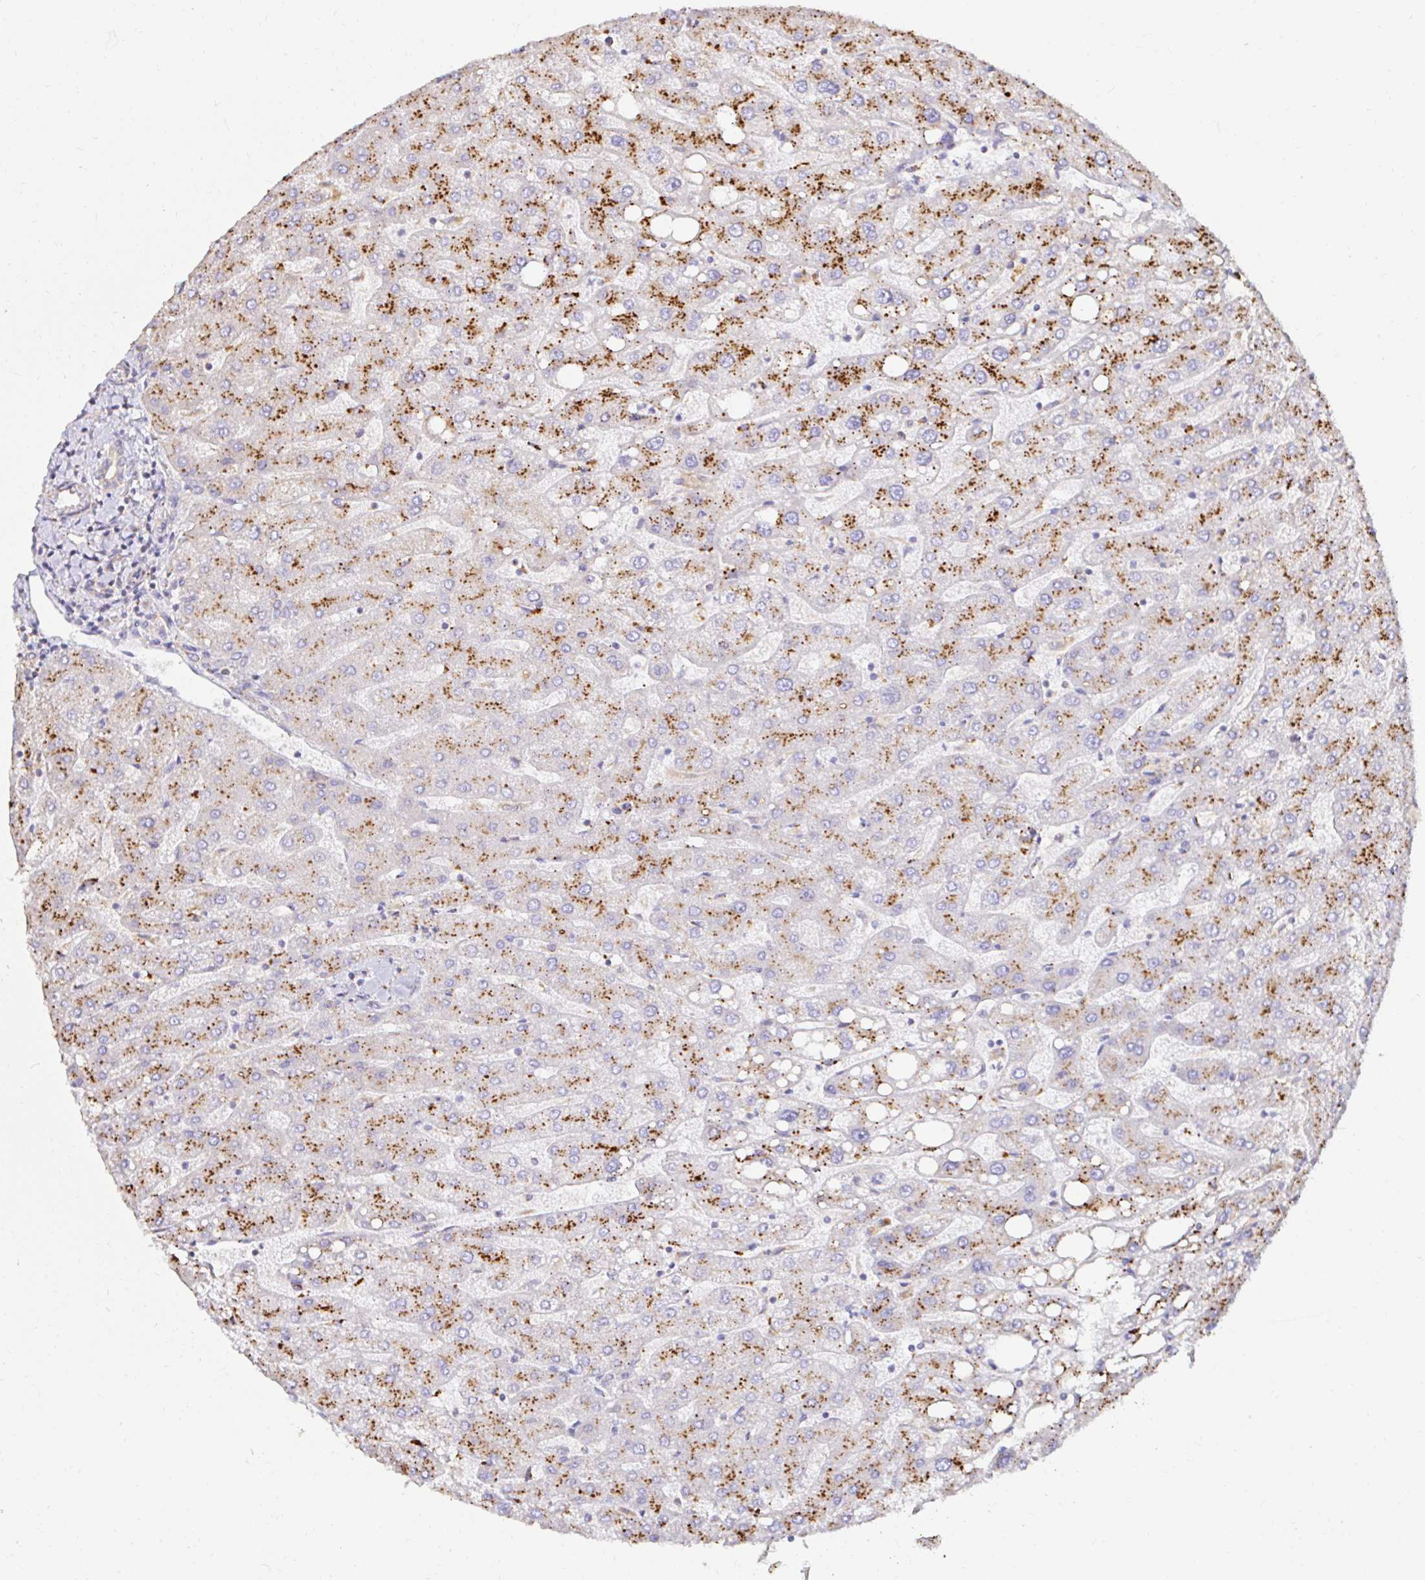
{"staining": {"intensity": "negative", "quantity": "none", "location": "none"}, "tissue": "liver", "cell_type": "Cholangiocytes", "image_type": "normal", "snomed": [{"axis": "morphology", "description": "Normal tissue, NOS"}, {"axis": "topography", "description": "Liver"}], "caption": "Liver was stained to show a protein in brown. There is no significant expression in cholangiocytes.", "gene": "GALNS", "patient": {"sex": "male", "age": 67}}